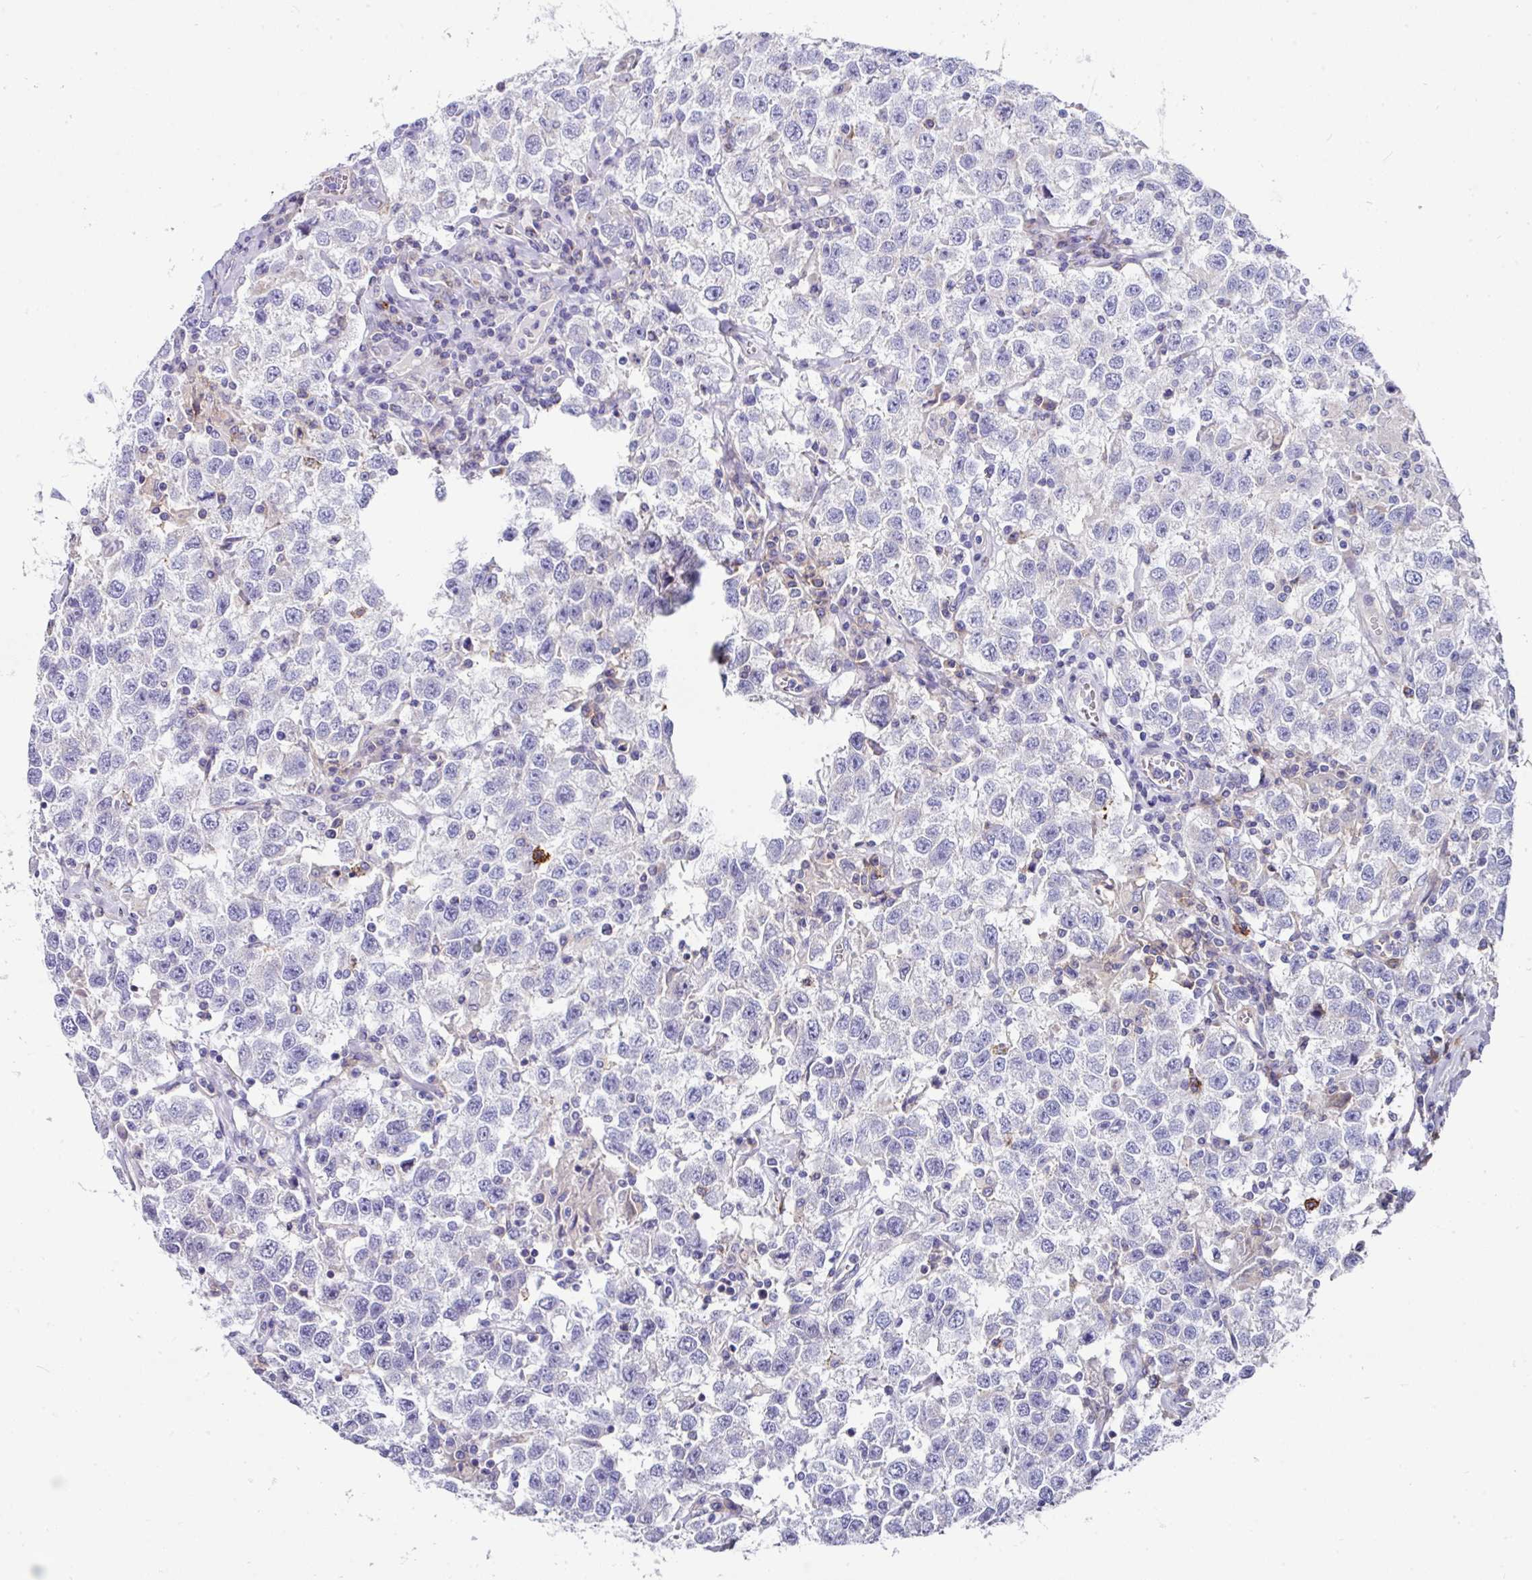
{"staining": {"intensity": "negative", "quantity": "none", "location": "none"}, "tissue": "testis cancer", "cell_type": "Tumor cells", "image_type": "cancer", "snomed": [{"axis": "morphology", "description": "Seminoma, NOS"}, {"axis": "topography", "description": "Testis"}], "caption": "Immunohistochemistry of human seminoma (testis) reveals no positivity in tumor cells. (DAB immunohistochemistry (IHC), high magnification).", "gene": "CLDN1", "patient": {"sex": "male", "age": 41}}